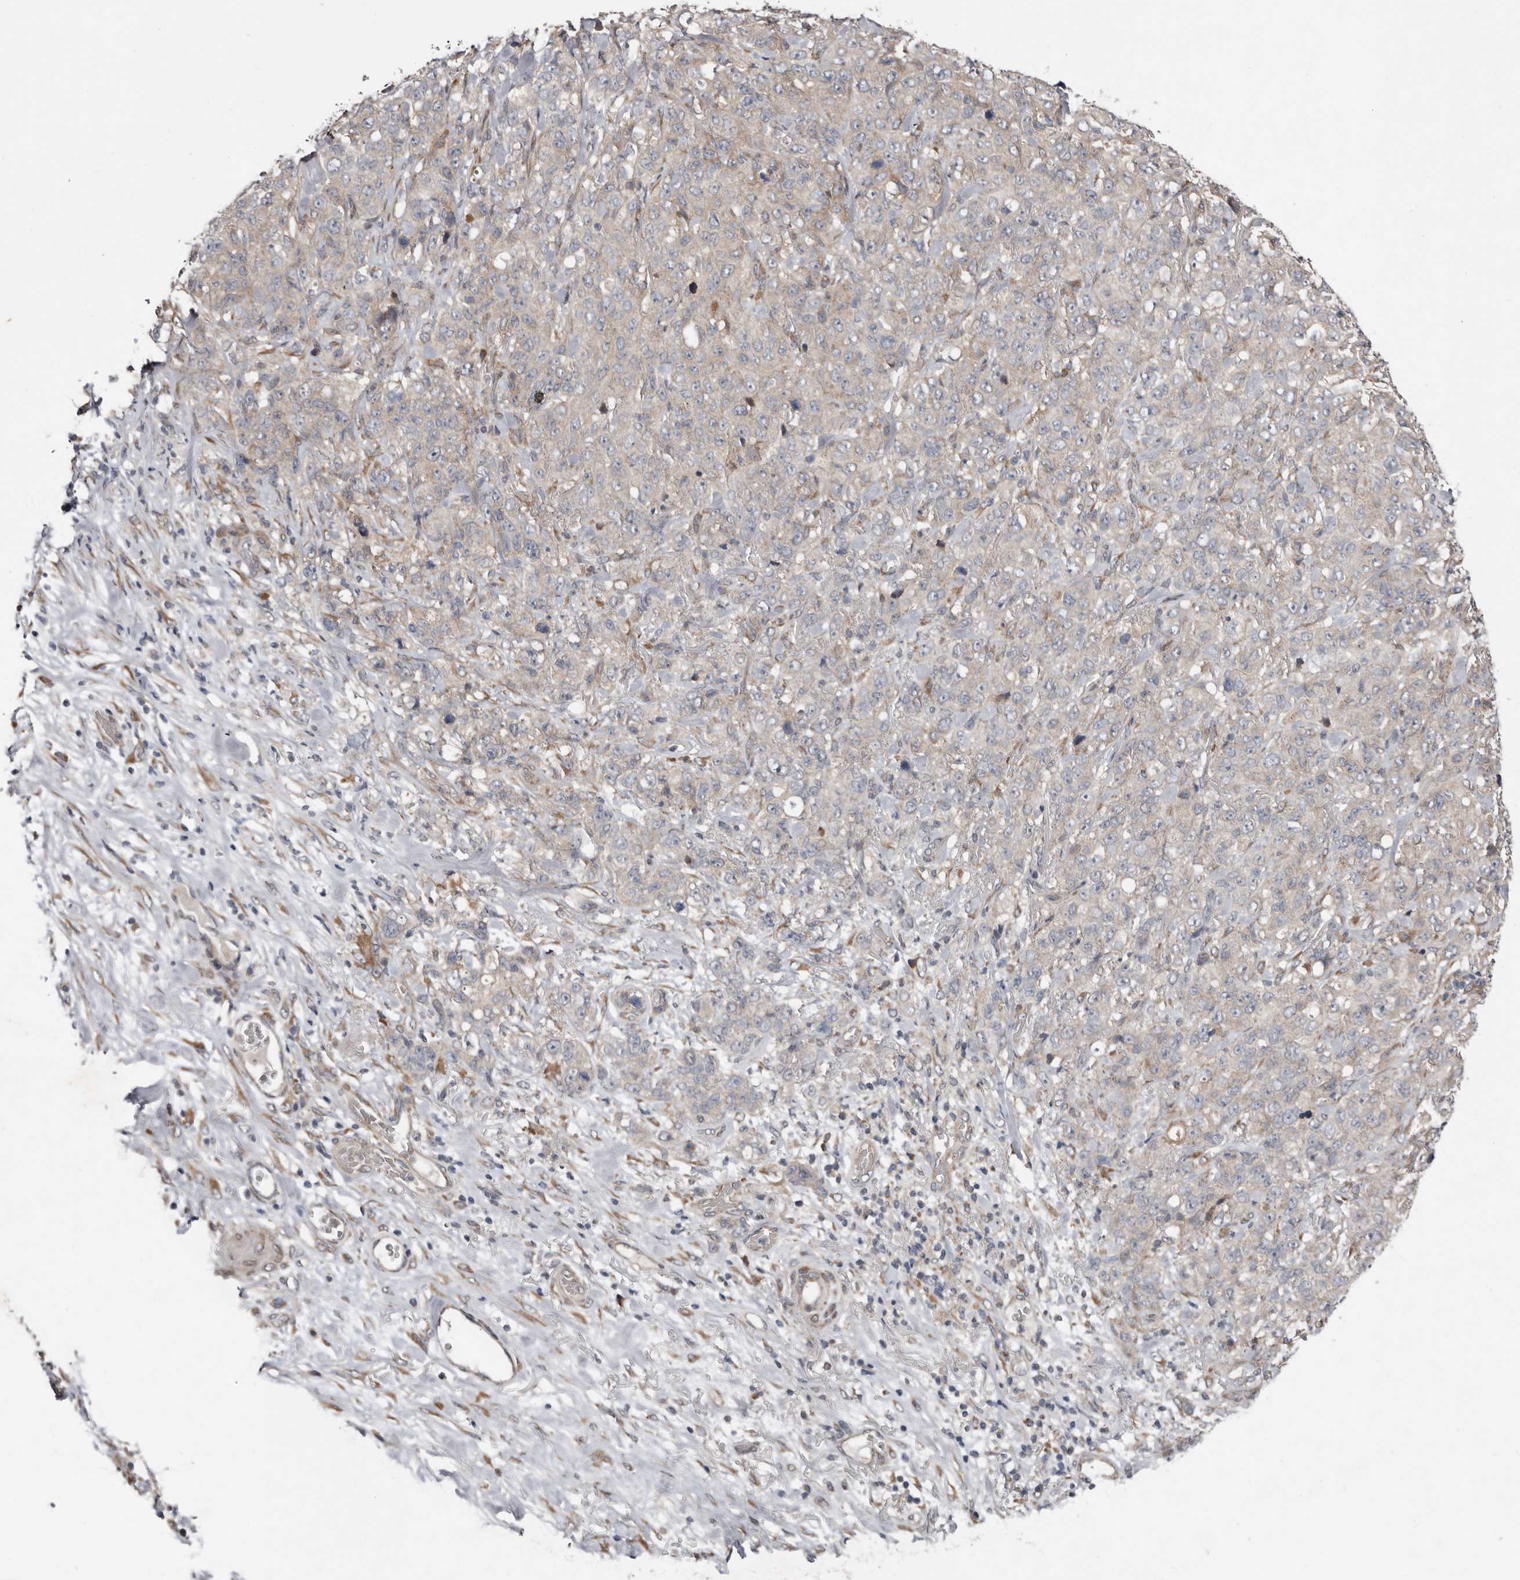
{"staining": {"intensity": "negative", "quantity": "none", "location": "none"}, "tissue": "stomach cancer", "cell_type": "Tumor cells", "image_type": "cancer", "snomed": [{"axis": "morphology", "description": "Adenocarcinoma, NOS"}, {"axis": "topography", "description": "Stomach"}], "caption": "Tumor cells are negative for protein expression in human stomach cancer (adenocarcinoma).", "gene": "CHML", "patient": {"sex": "male", "age": 48}}